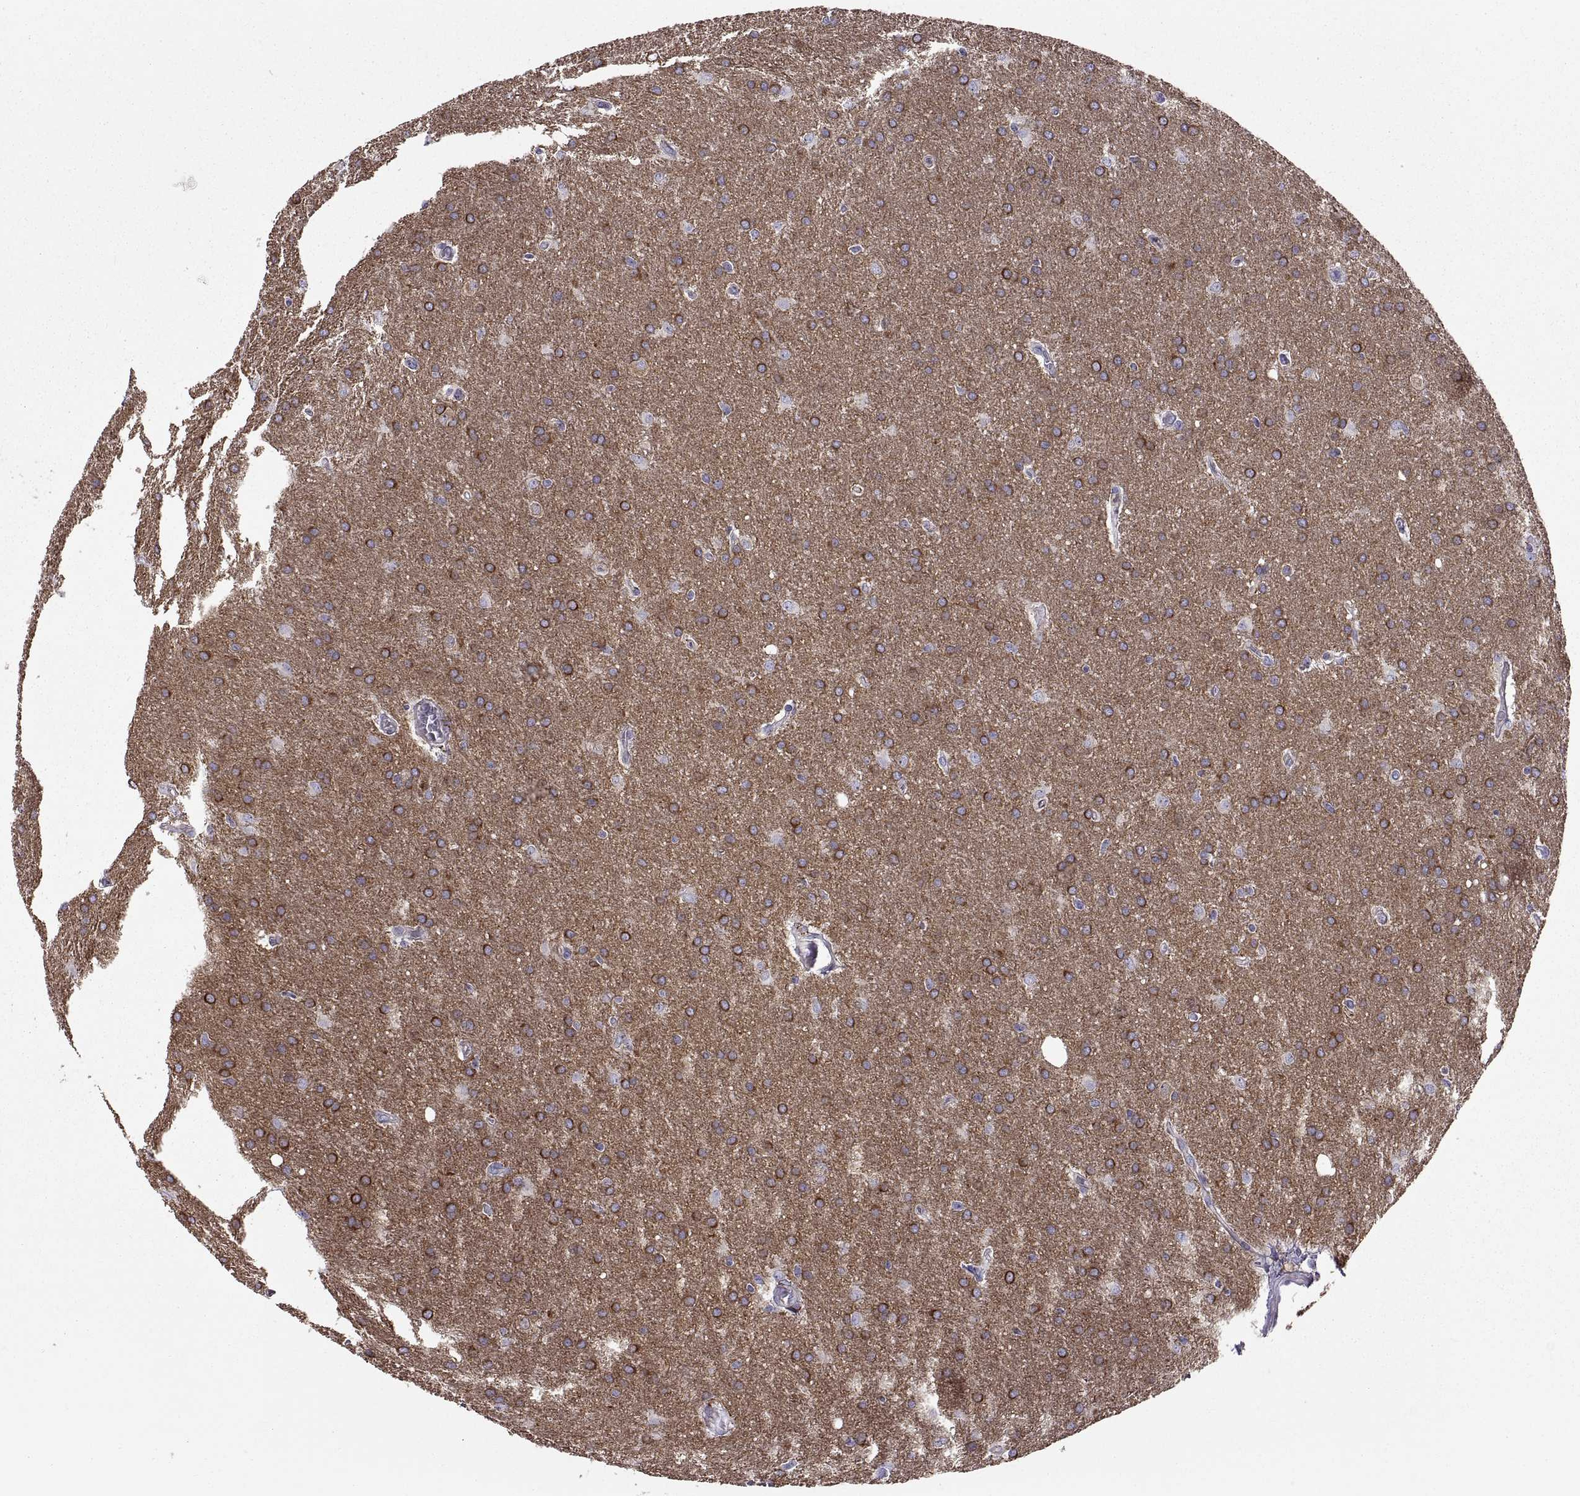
{"staining": {"intensity": "strong", "quantity": ">75%", "location": "cytoplasmic/membranous"}, "tissue": "glioma", "cell_type": "Tumor cells", "image_type": "cancer", "snomed": [{"axis": "morphology", "description": "Glioma, malignant, Low grade"}, {"axis": "topography", "description": "Brain"}], "caption": "Tumor cells reveal high levels of strong cytoplasmic/membranous staining in about >75% of cells in human malignant glioma (low-grade). Using DAB (brown) and hematoxylin (blue) stains, captured at high magnification using brightfield microscopy.", "gene": "EMILIN2", "patient": {"sex": "female", "age": 32}}